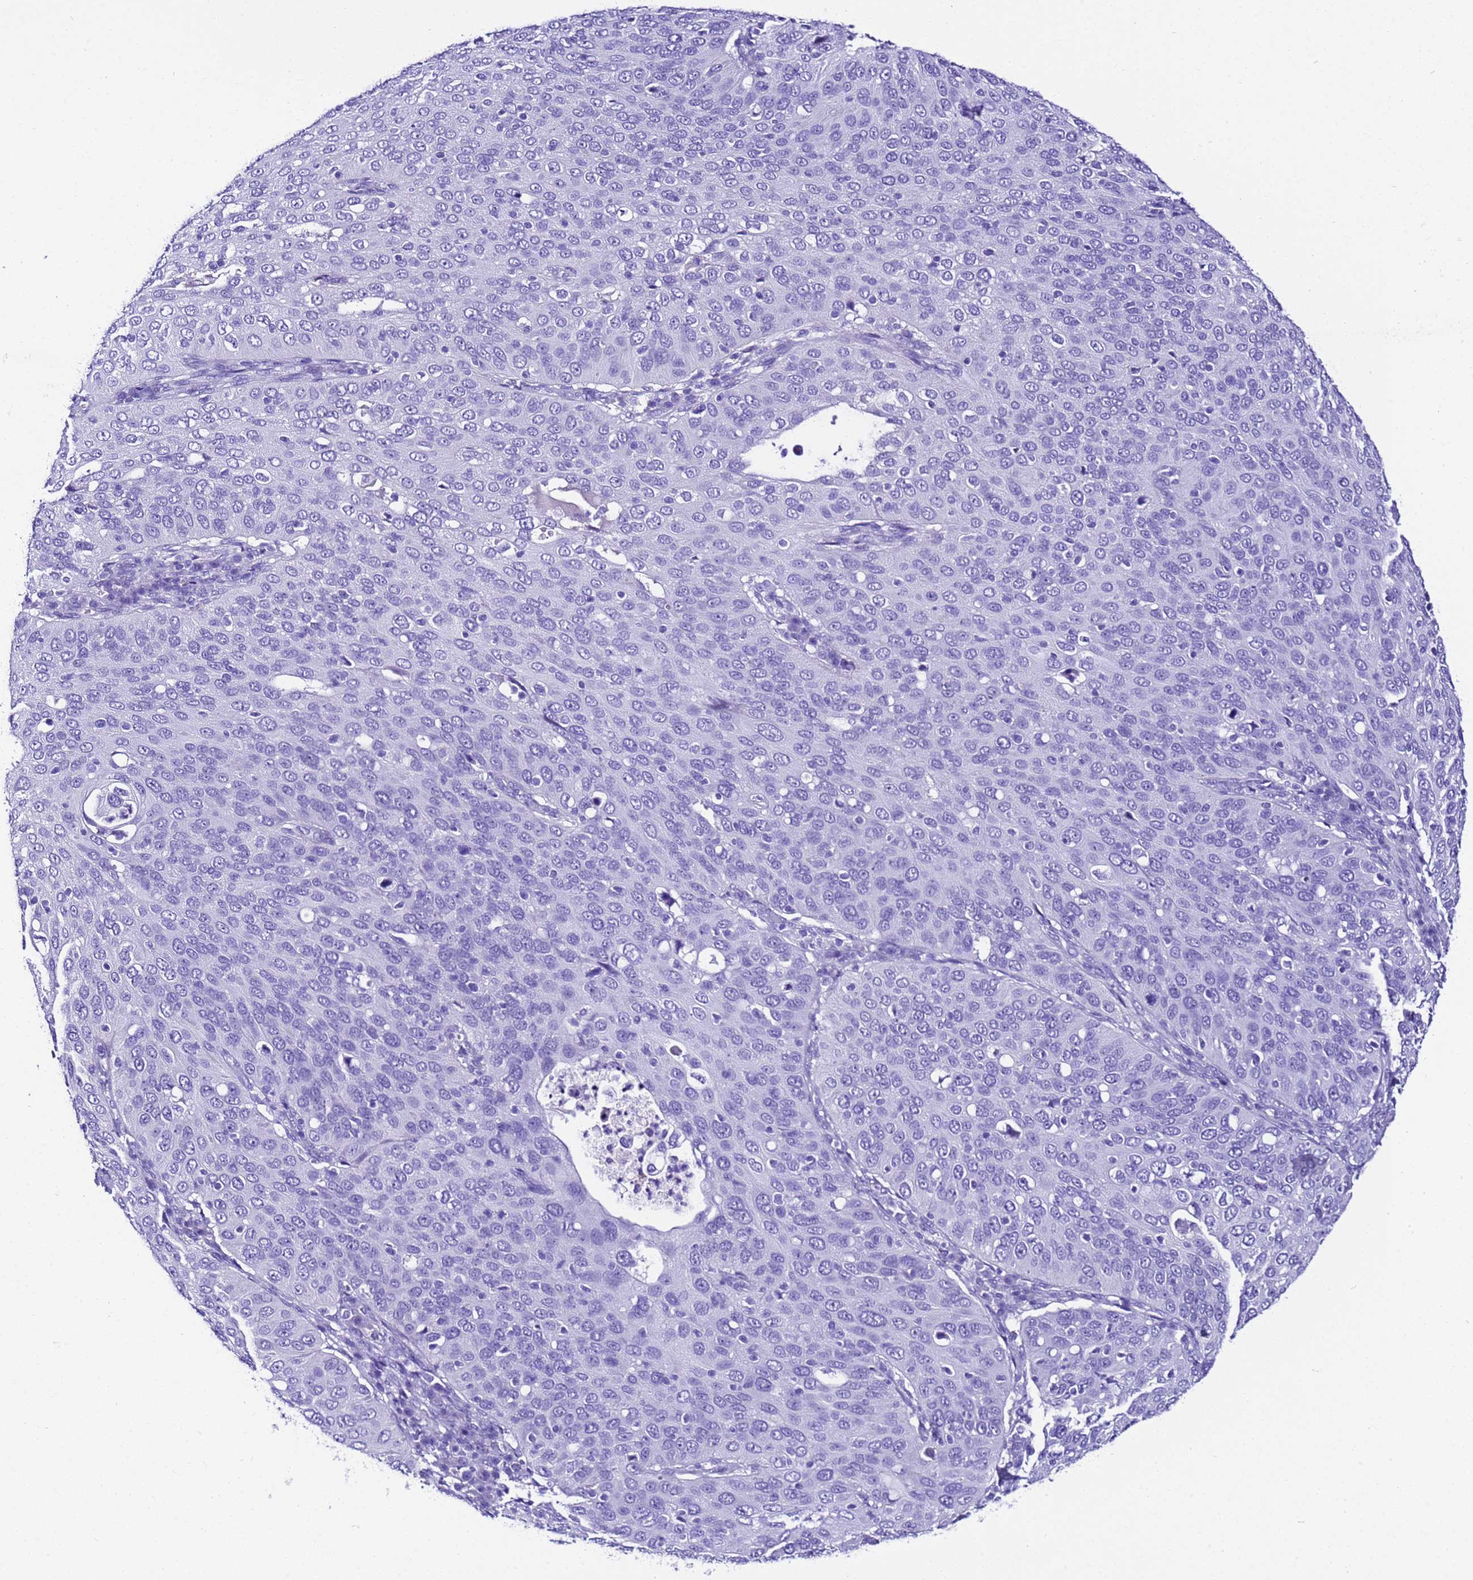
{"staining": {"intensity": "negative", "quantity": "none", "location": "none"}, "tissue": "cervical cancer", "cell_type": "Tumor cells", "image_type": "cancer", "snomed": [{"axis": "morphology", "description": "Squamous cell carcinoma, NOS"}, {"axis": "topography", "description": "Cervix"}], "caption": "This is an immunohistochemistry (IHC) micrograph of squamous cell carcinoma (cervical). There is no staining in tumor cells.", "gene": "ZNF417", "patient": {"sex": "female", "age": 36}}